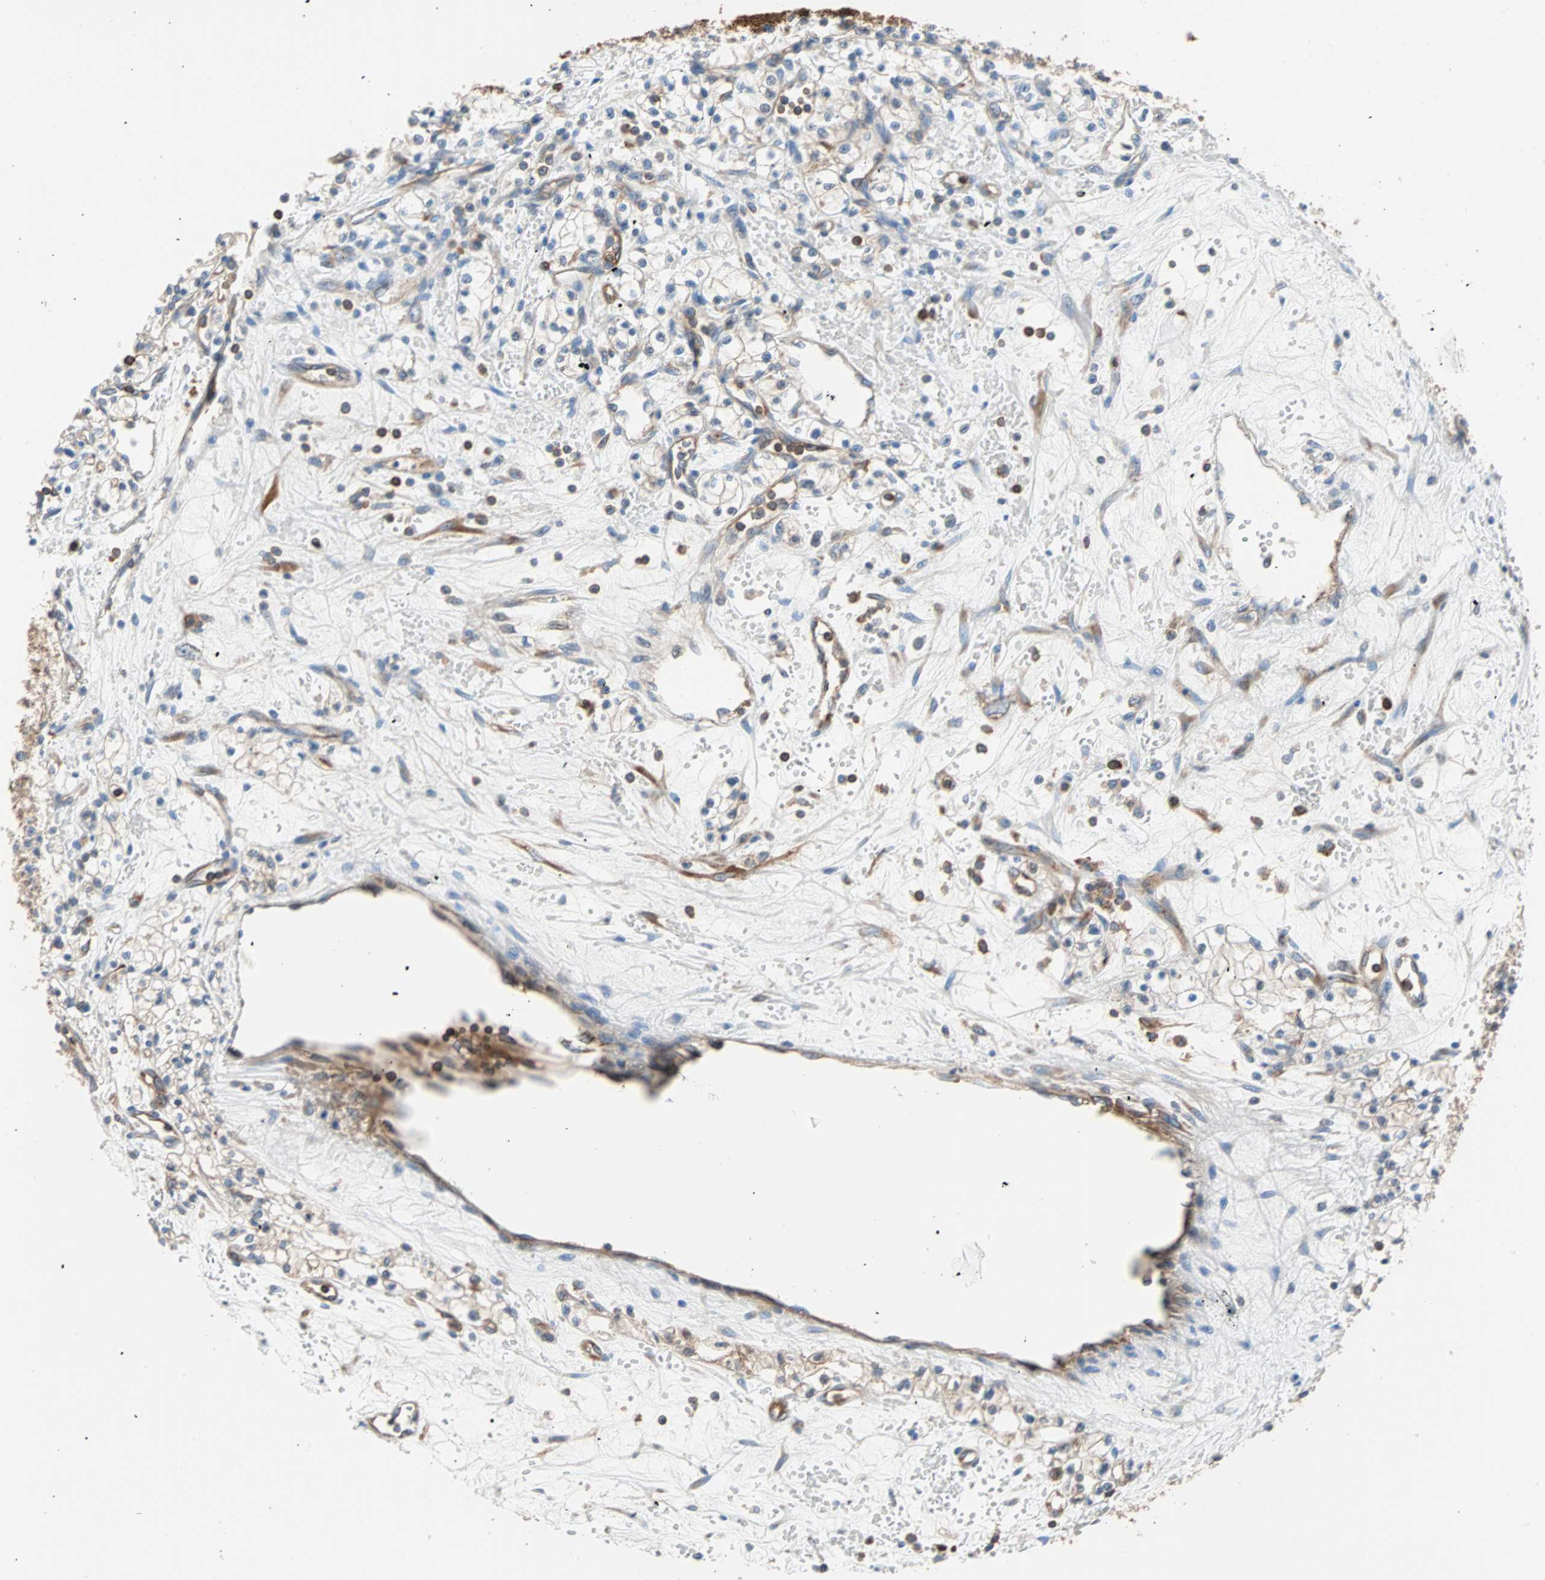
{"staining": {"intensity": "negative", "quantity": "none", "location": "none"}, "tissue": "renal cancer", "cell_type": "Tumor cells", "image_type": "cancer", "snomed": [{"axis": "morphology", "description": "Normal tissue, NOS"}, {"axis": "morphology", "description": "Adenocarcinoma, NOS"}, {"axis": "topography", "description": "Kidney"}], "caption": "Immunohistochemistry (IHC) photomicrograph of neoplastic tissue: renal cancer stained with DAB (3,3'-diaminobenzidine) displays no significant protein positivity in tumor cells.", "gene": "EEF2", "patient": {"sex": "male", "age": 59}}